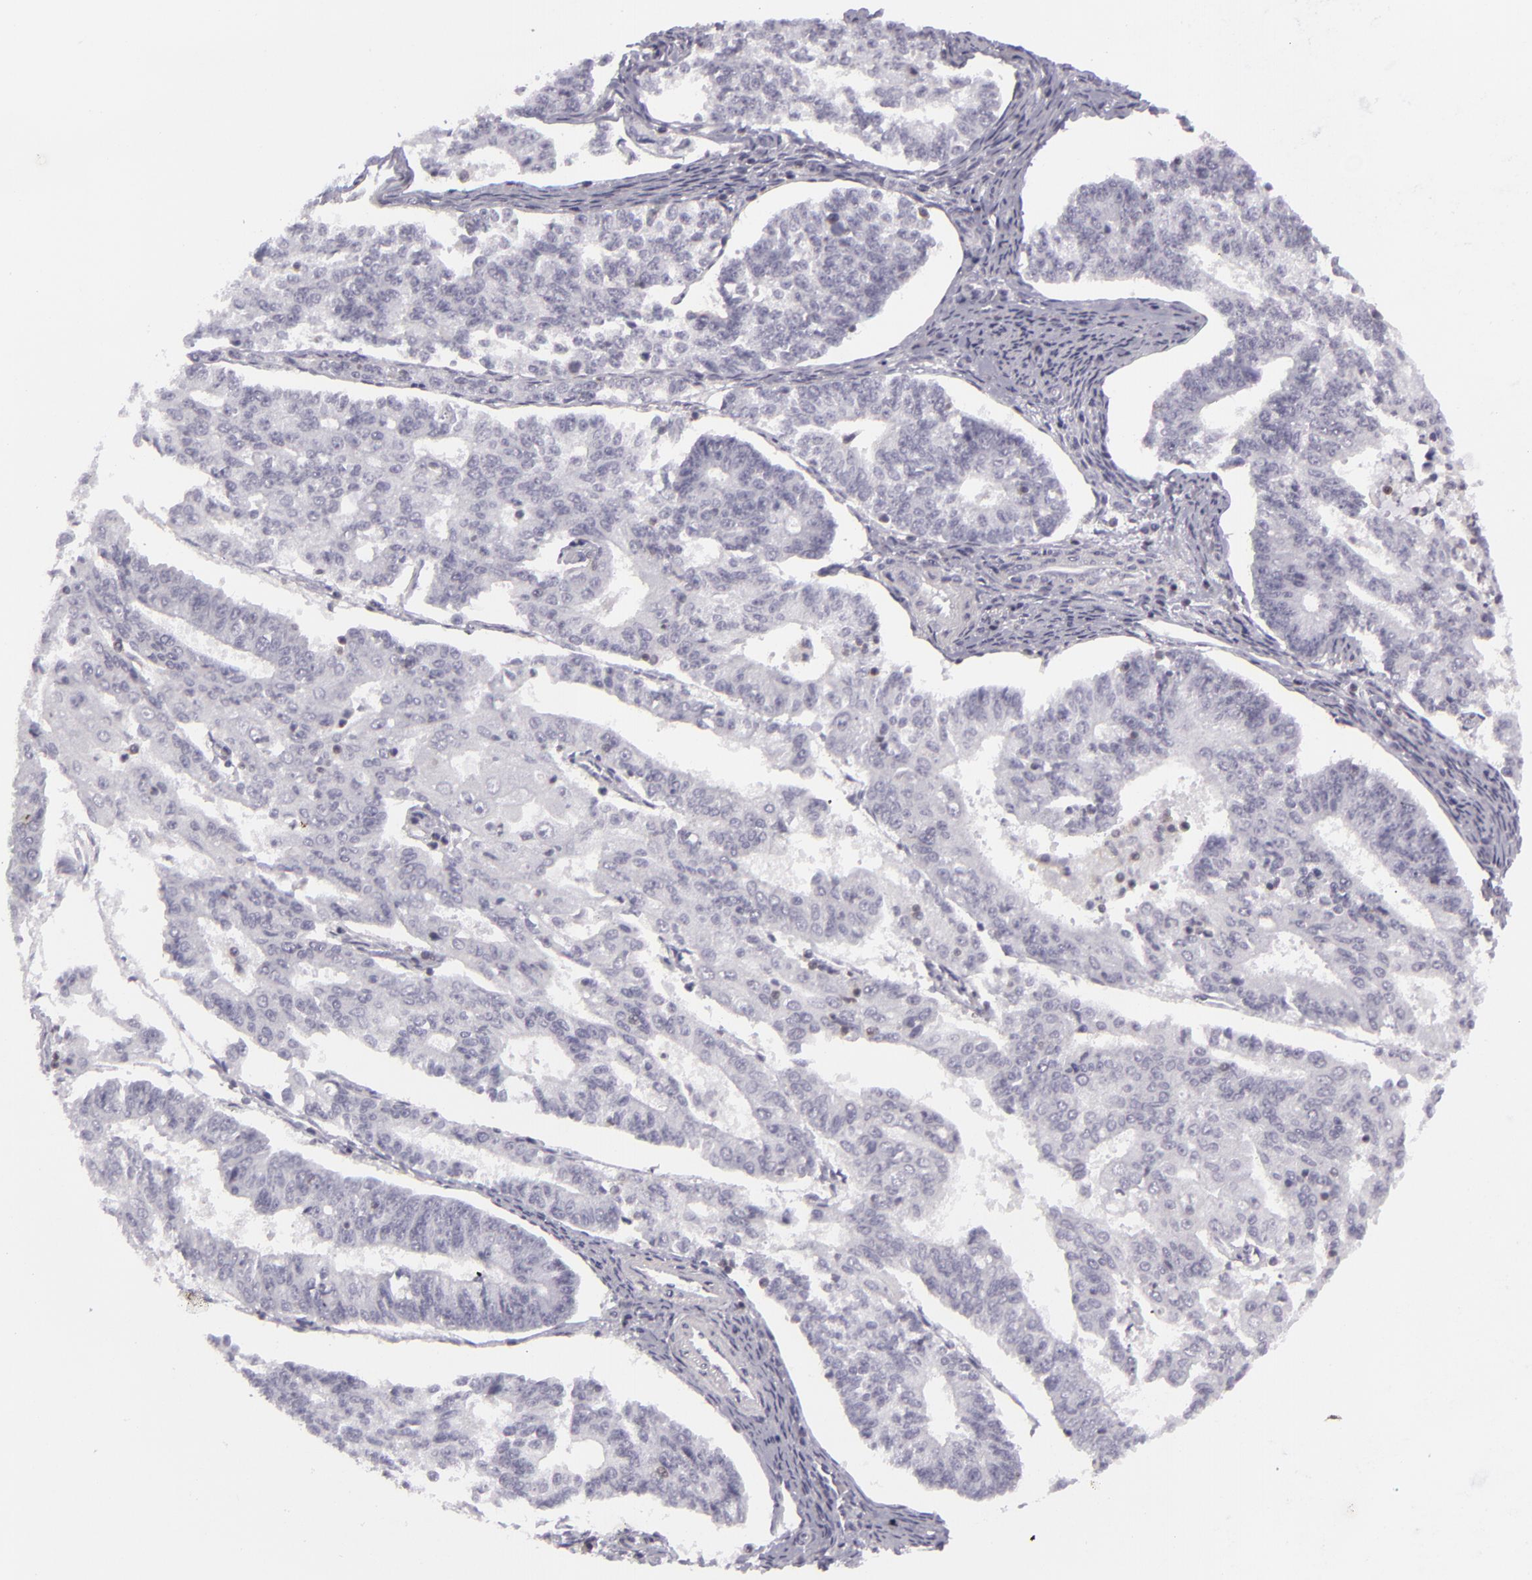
{"staining": {"intensity": "negative", "quantity": "none", "location": "none"}, "tissue": "endometrial cancer", "cell_type": "Tumor cells", "image_type": "cancer", "snomed": [{"axis": "morphology", "description": "Adenocarcinoma, NOS"}, {"axis": "topography", "description": "Endometrium"}], "caption": "Immunohistochemical staining of human endometrial cancer reveals no significant positivity in tumor cells.", "gene": "KCNAB2", "patient": {"sex": "female", "age": 56}}